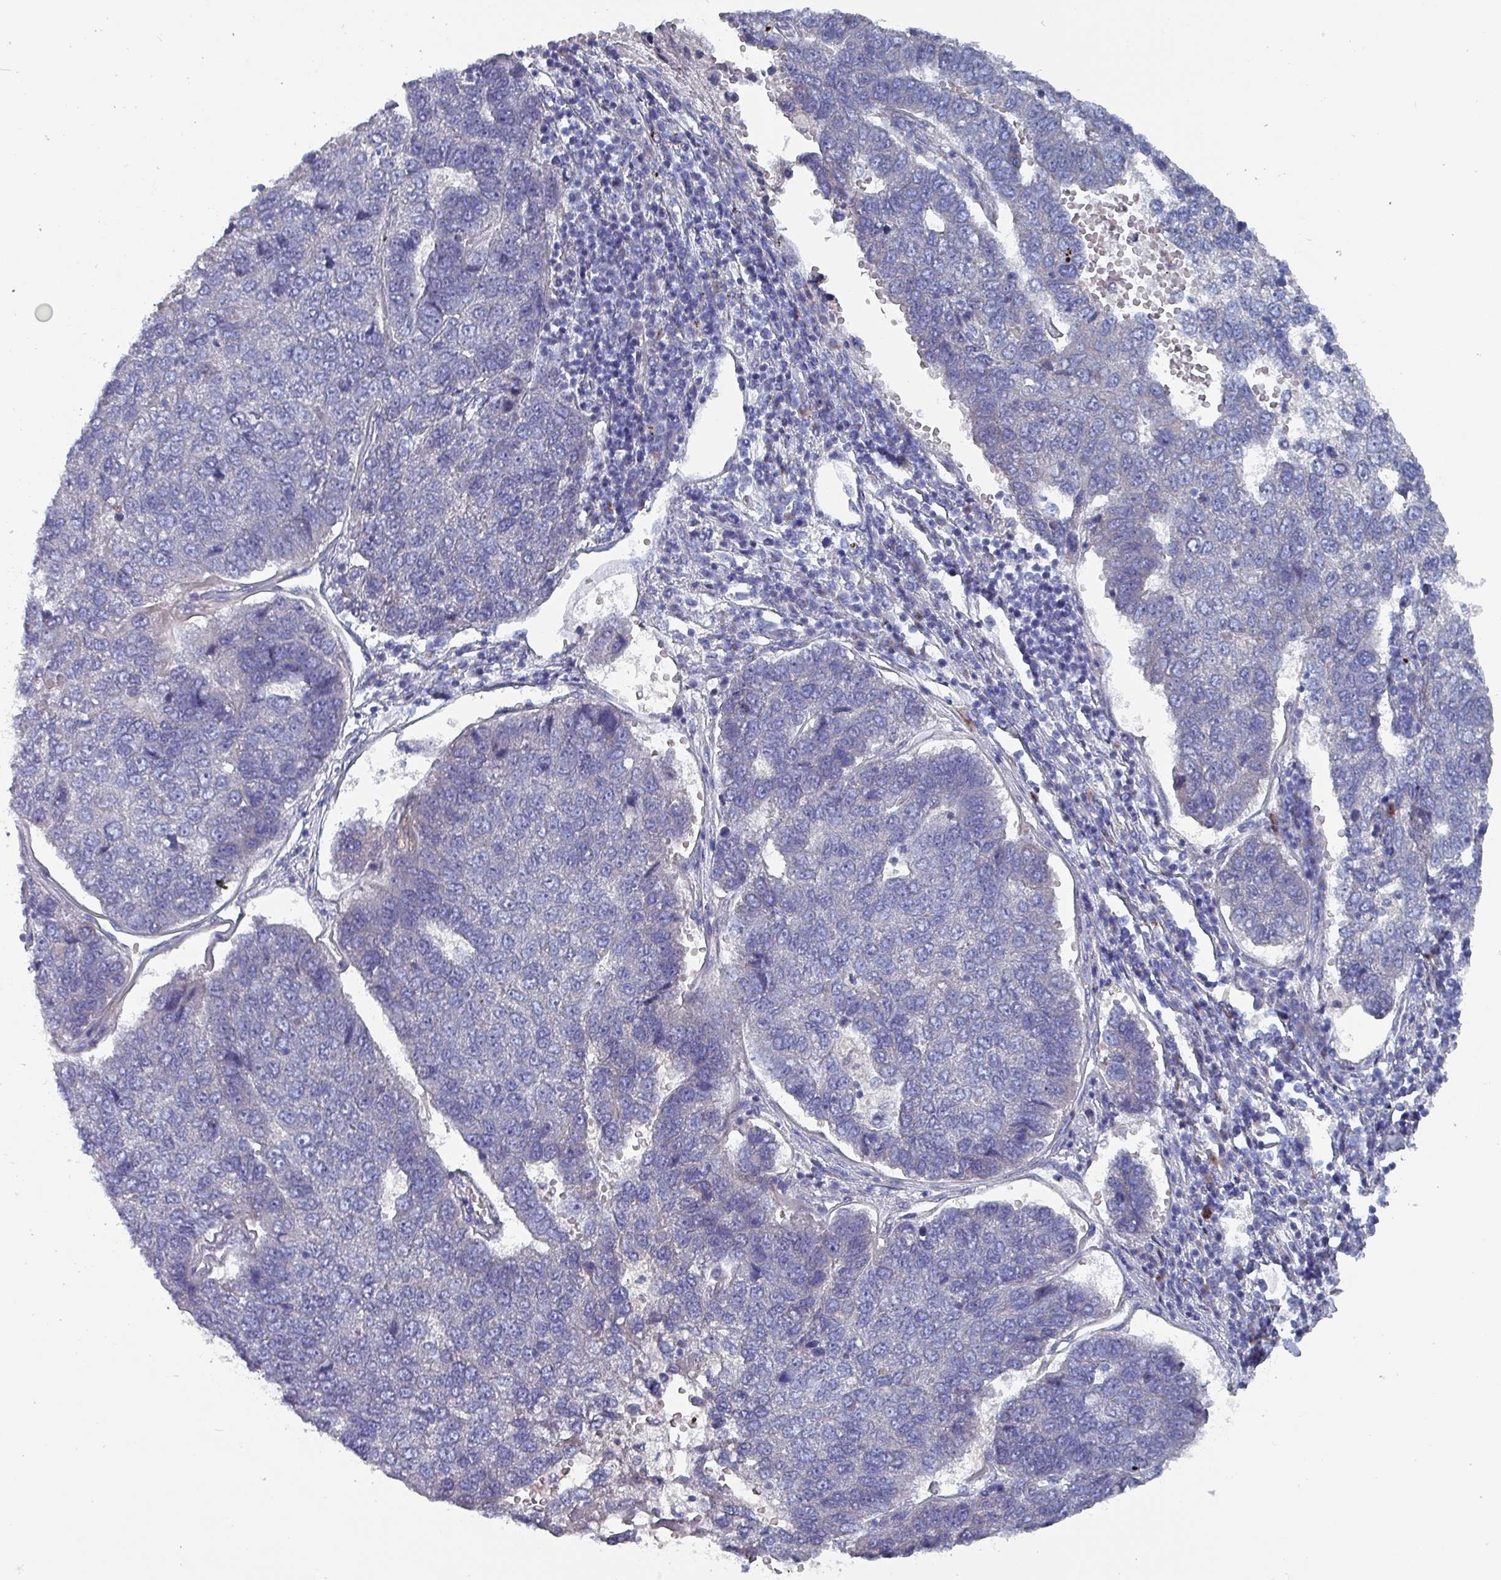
{"staining": {"intensity": "negative", "quantity": "none", "location": "none"}, "tissue": "pancreatic cancer", "cell_type": "Tumor cells", "image_type": "cancer", "snomed": [{"axis": "morphology", "description": "Adenocarcinoma, NOS"}, {"axis": "topography", "description": "Pancreas"}], "caption": "A photomicrograph of human pancreatic adenocarcinoma is negative for staining in tumor cells.", "gene": "DRD5", "patient": {"sex": "female", "age": 61}}